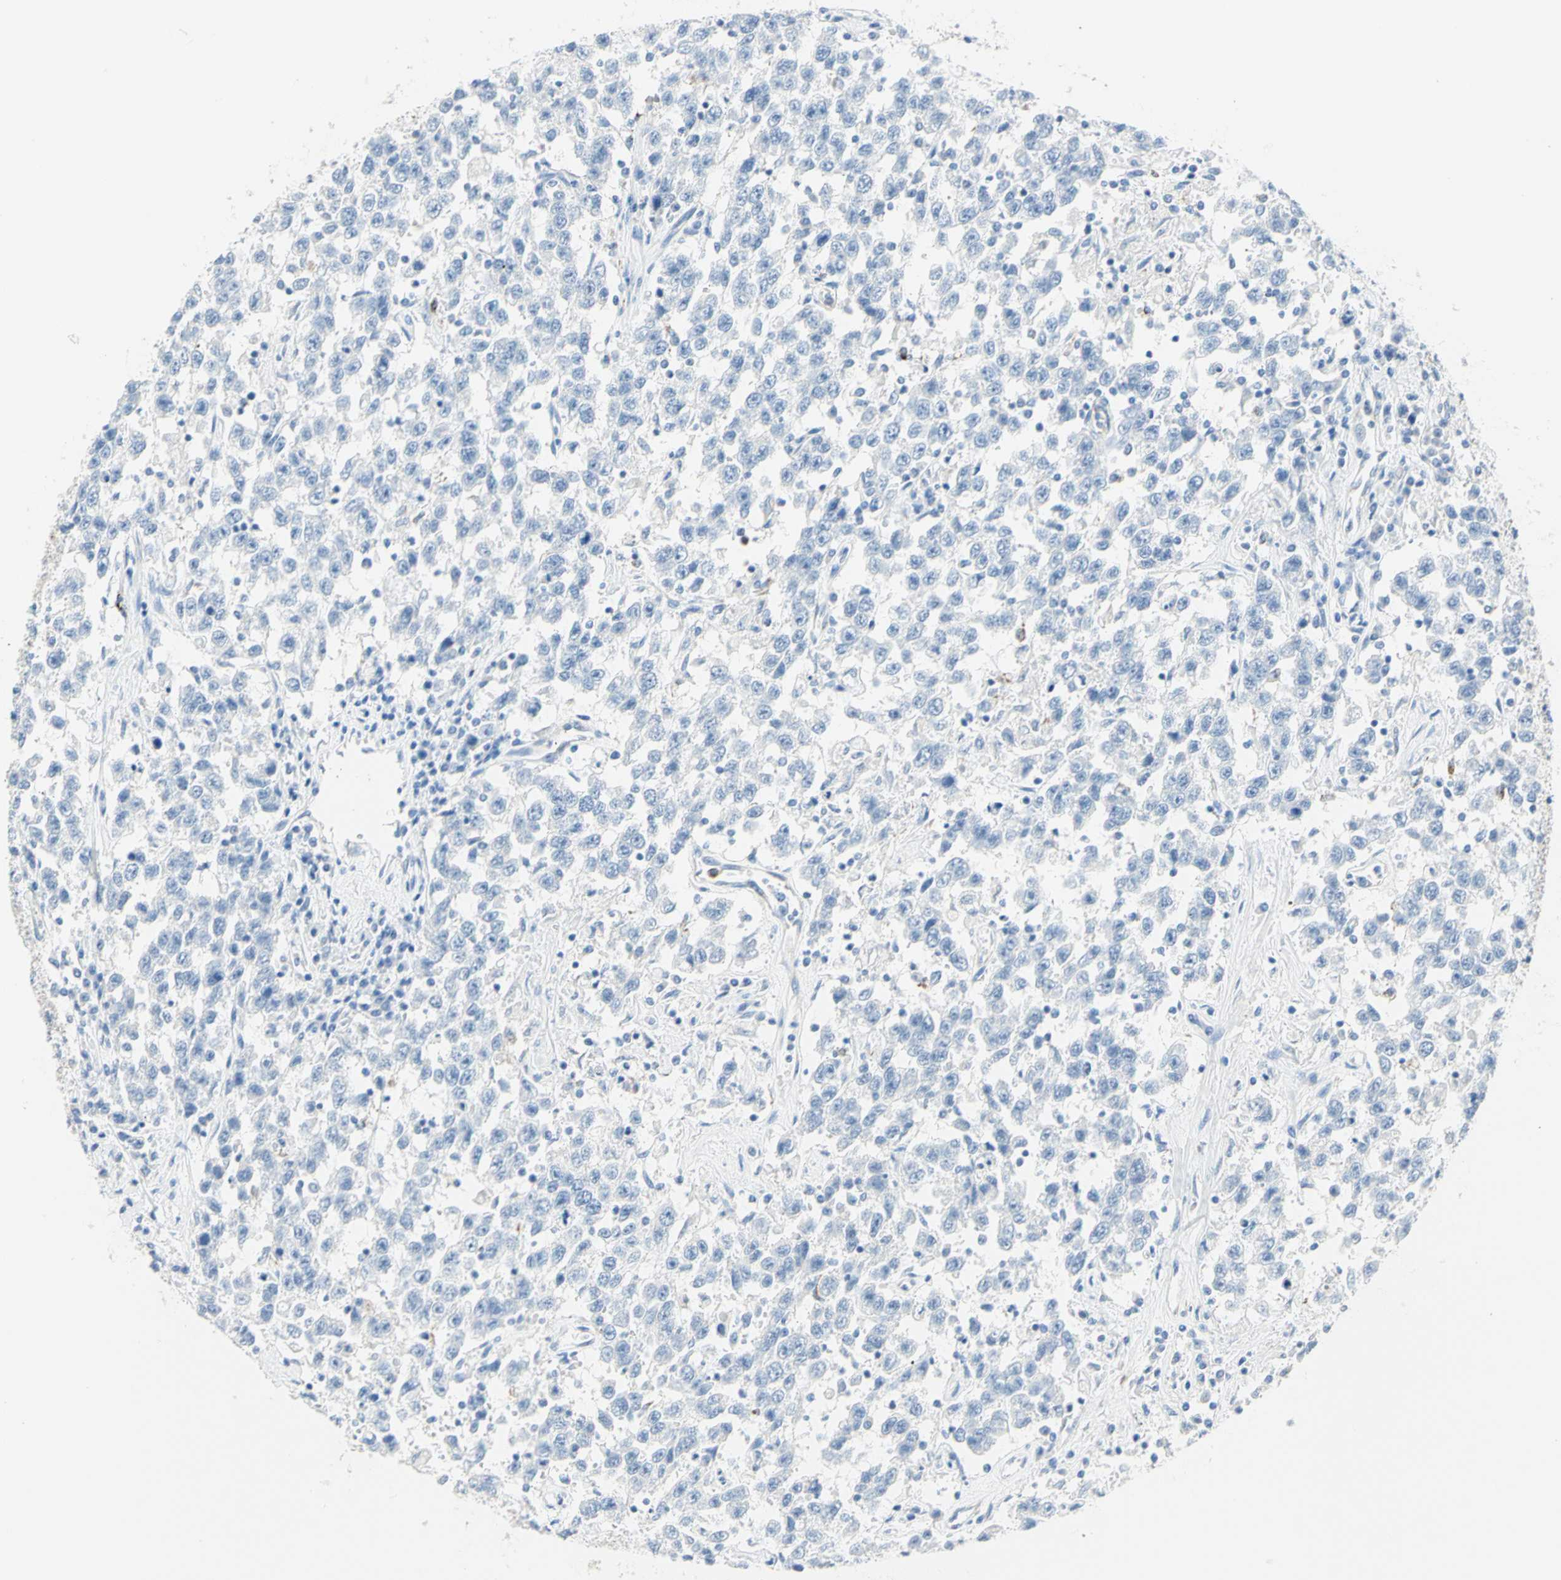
{"staining": {"intensity": "negative", "quantity": "none", "location": "none"}, "tissue": "testis cancer", "cell_type": "Tumor cells", "image_type": "cancer", "snomed": [{"axis": "morphology", "description": "Seminoma, NOS"}, {"axis": "topography", "description": "Testis"}], "caption": "Protein analysis of testis seminoma shows no significant expression in tumor cells. (DAB (3,3'-diaminobenzidine) IHC visualized using brightfield microscopy, high magnification).", "gene": "CYSLTR1", "patient": {"sex": "male", "age": 41}}